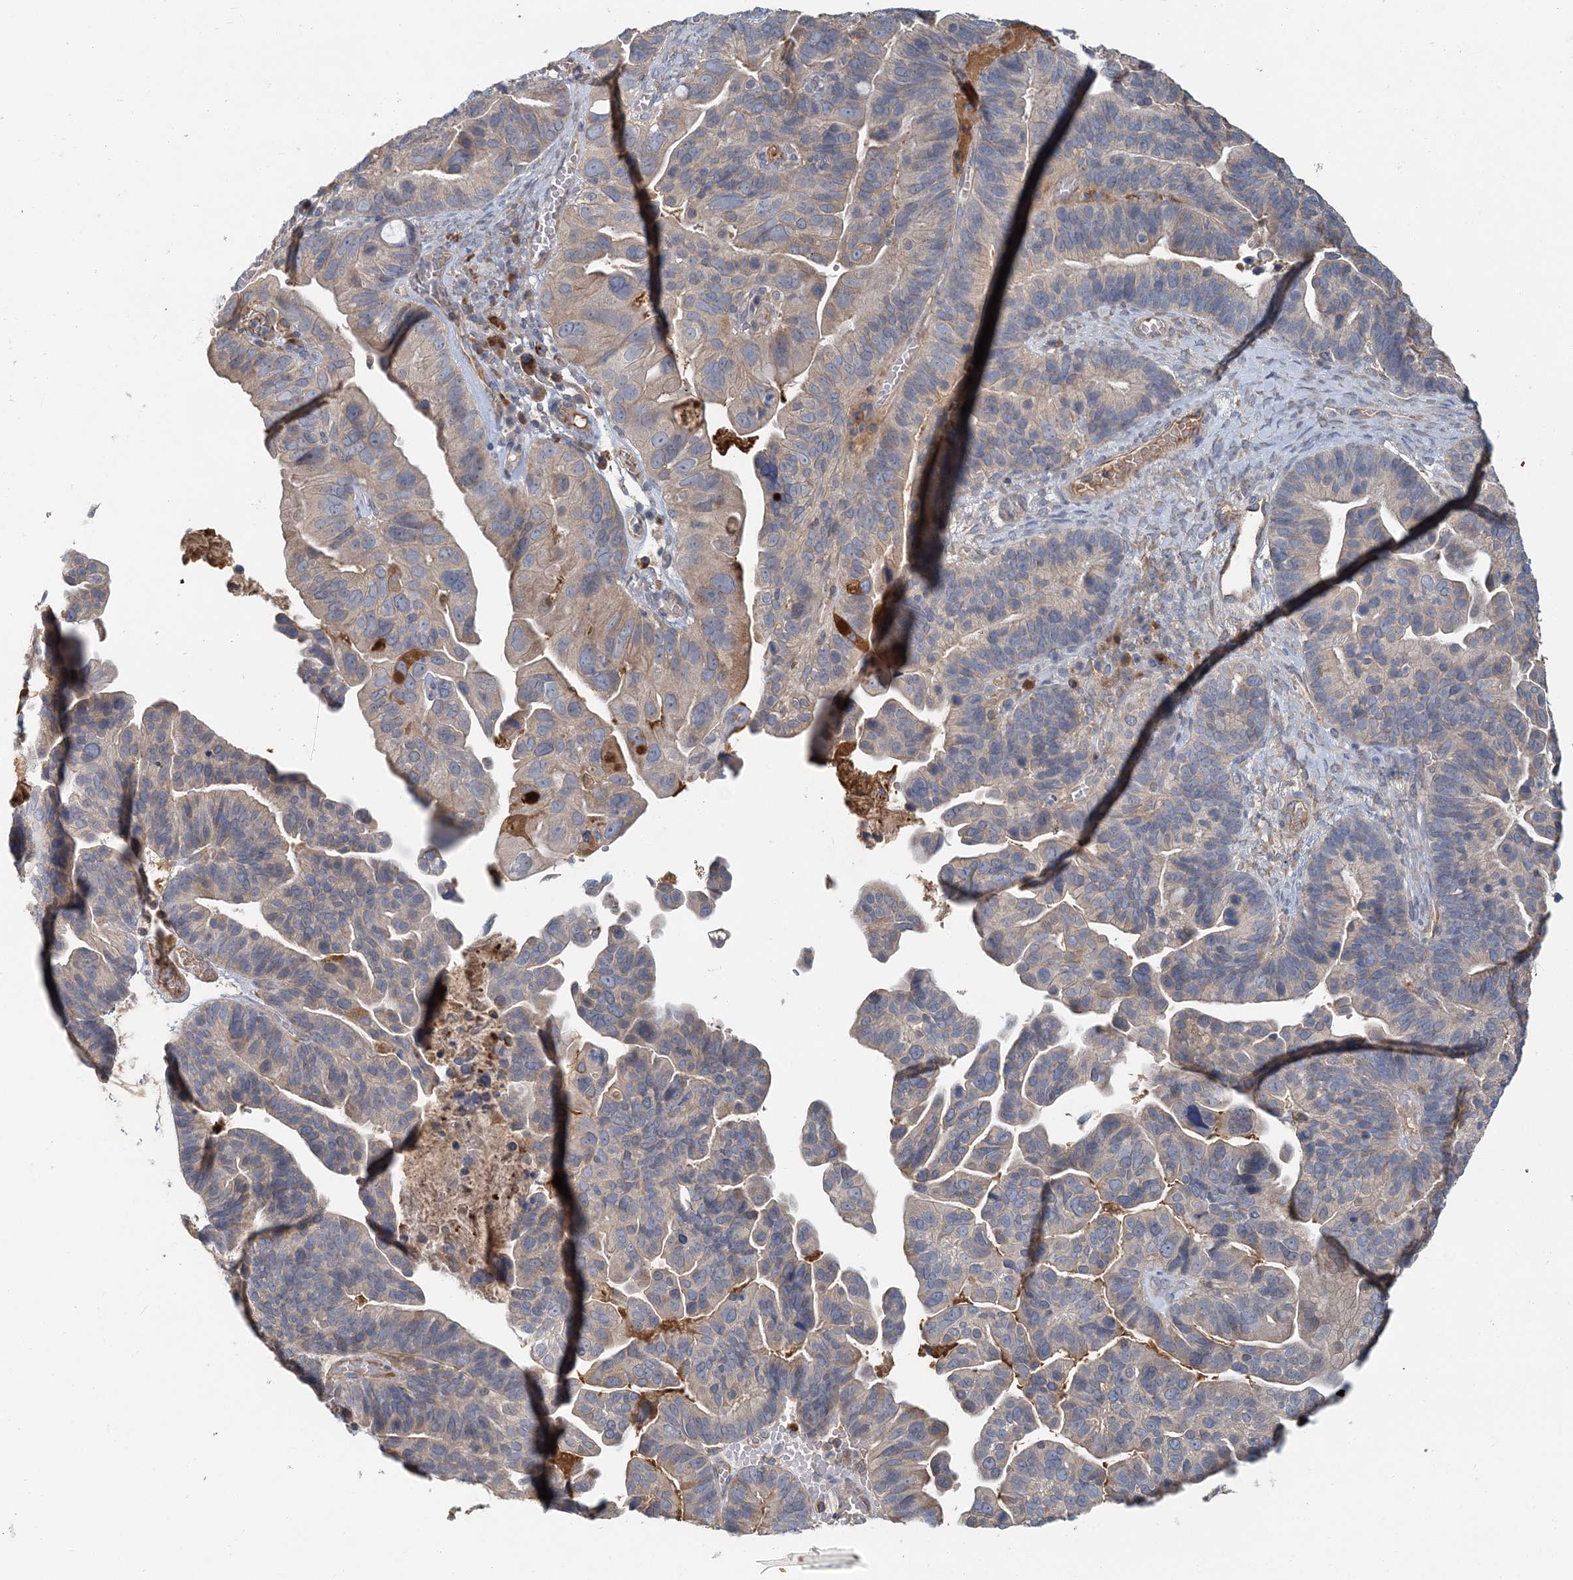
{"staining": {"intensity": "weak", "quantity": "<25%", "location": "cytoplasmic/membranous"}, "tissue": "ovarian cancer", "cell_type": "Tumor cells", "image_type": "cancer", "snomed": [{"axis": "morphology", "description": "Cystadenocarcinoma, serous, NOS"}, {"axis": "topography", "description": "Ovary"}], "caption": "An IHC photomicrograph of ovarian cancer is shown. There is no staining in tumor cells of ovarian cancer.", "gene": "RNF25", "patient": {"sex": "female", "age": 56}}